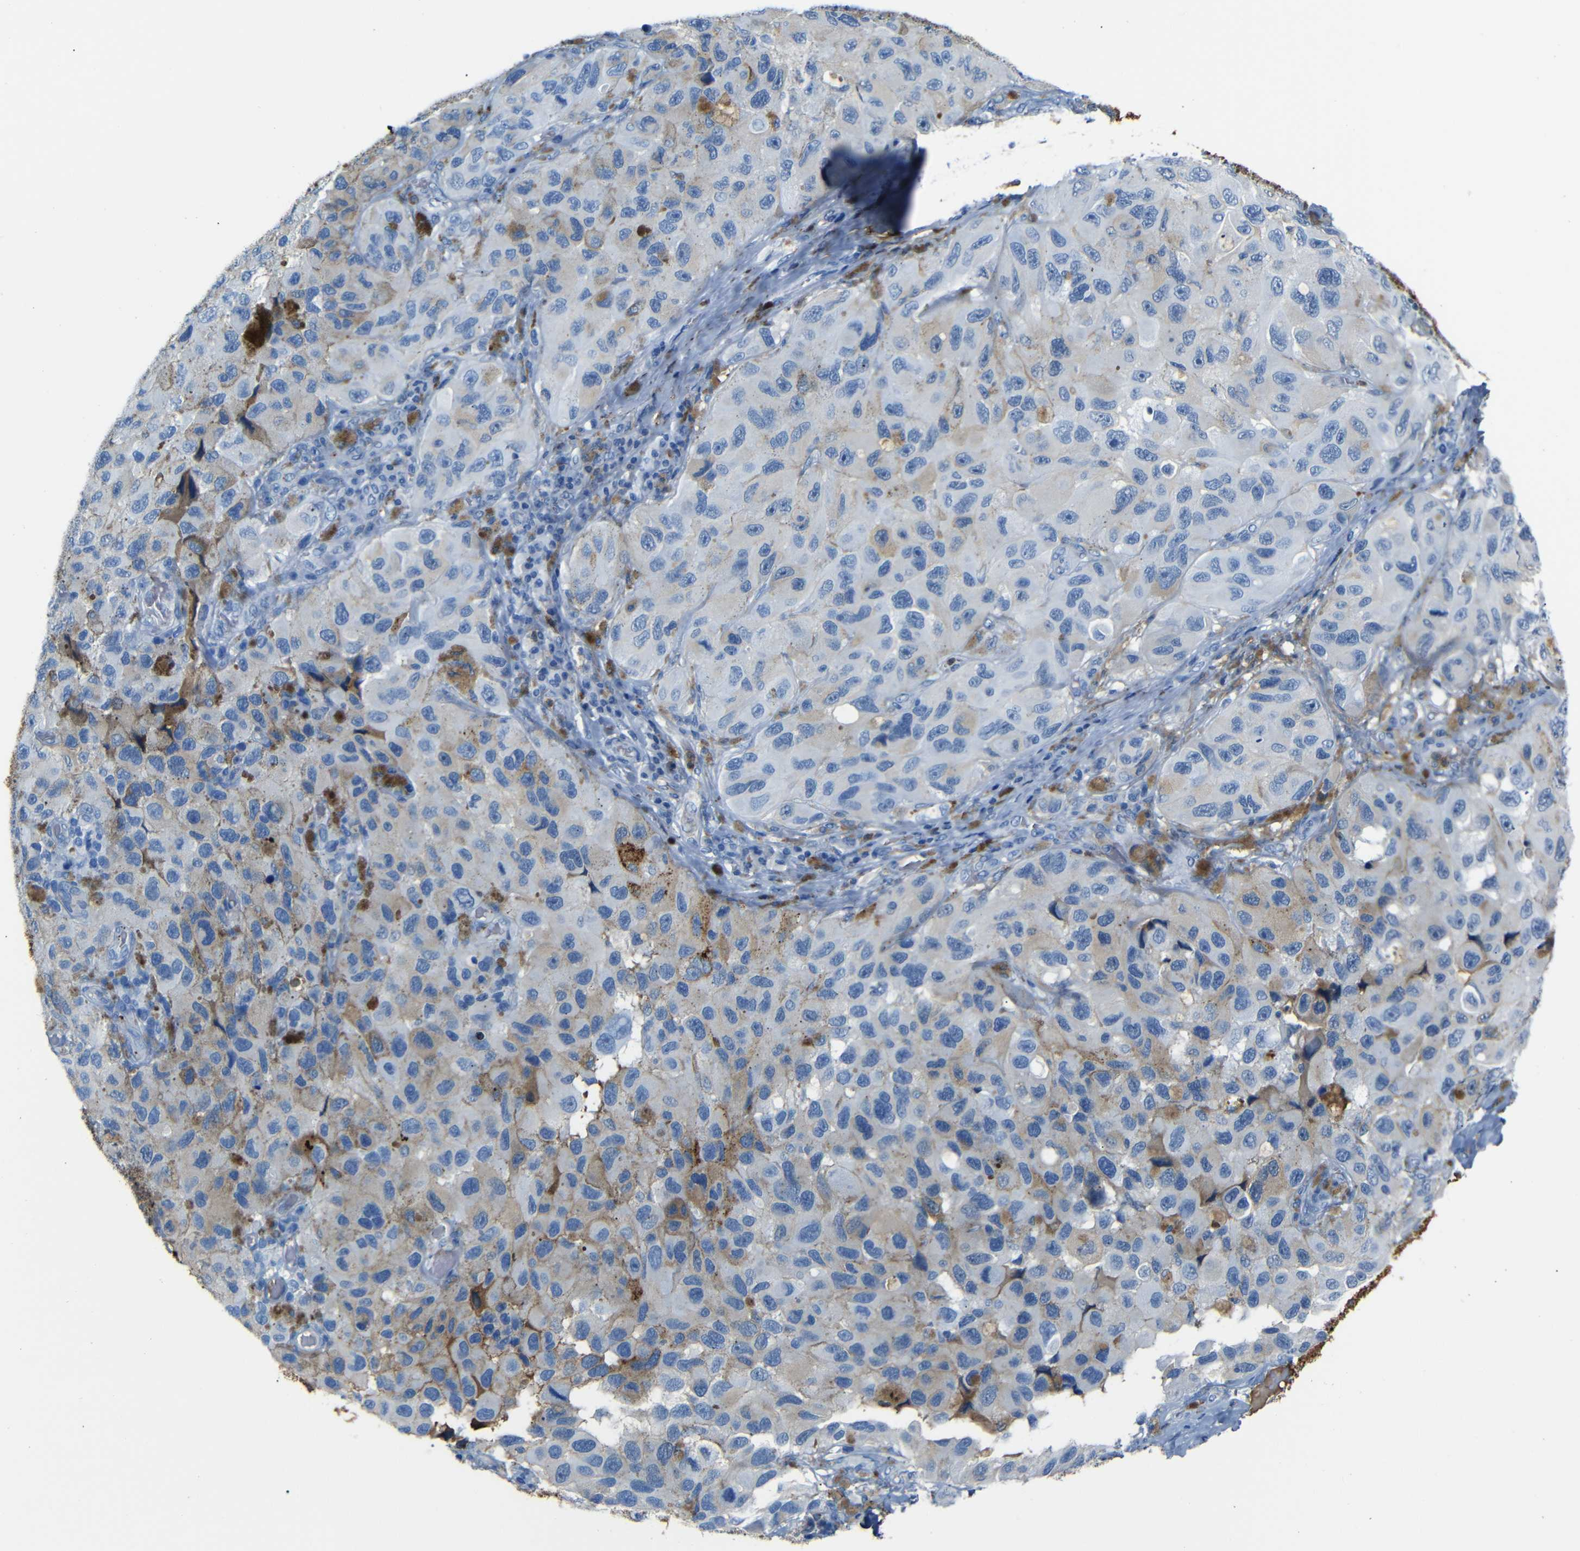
{"staining": {"intensity": "weak", "quantity": "<25%", "location": "cytoplasmic/membranous"}, "tissue": "melanoma", "cell_type": "Tumor cells", "image_type": "cancer", "snomed": [{"axis": "morphology", "description": "Malignant melanoma, NOS"}, {"axis": "topography", "description": "Skin"}], "caption": "Micrograph shows no significant protein expression in tumor cells of melanoma.", "gene": "SERPINA1", "patient": {"sex": "female", "age": 73}}